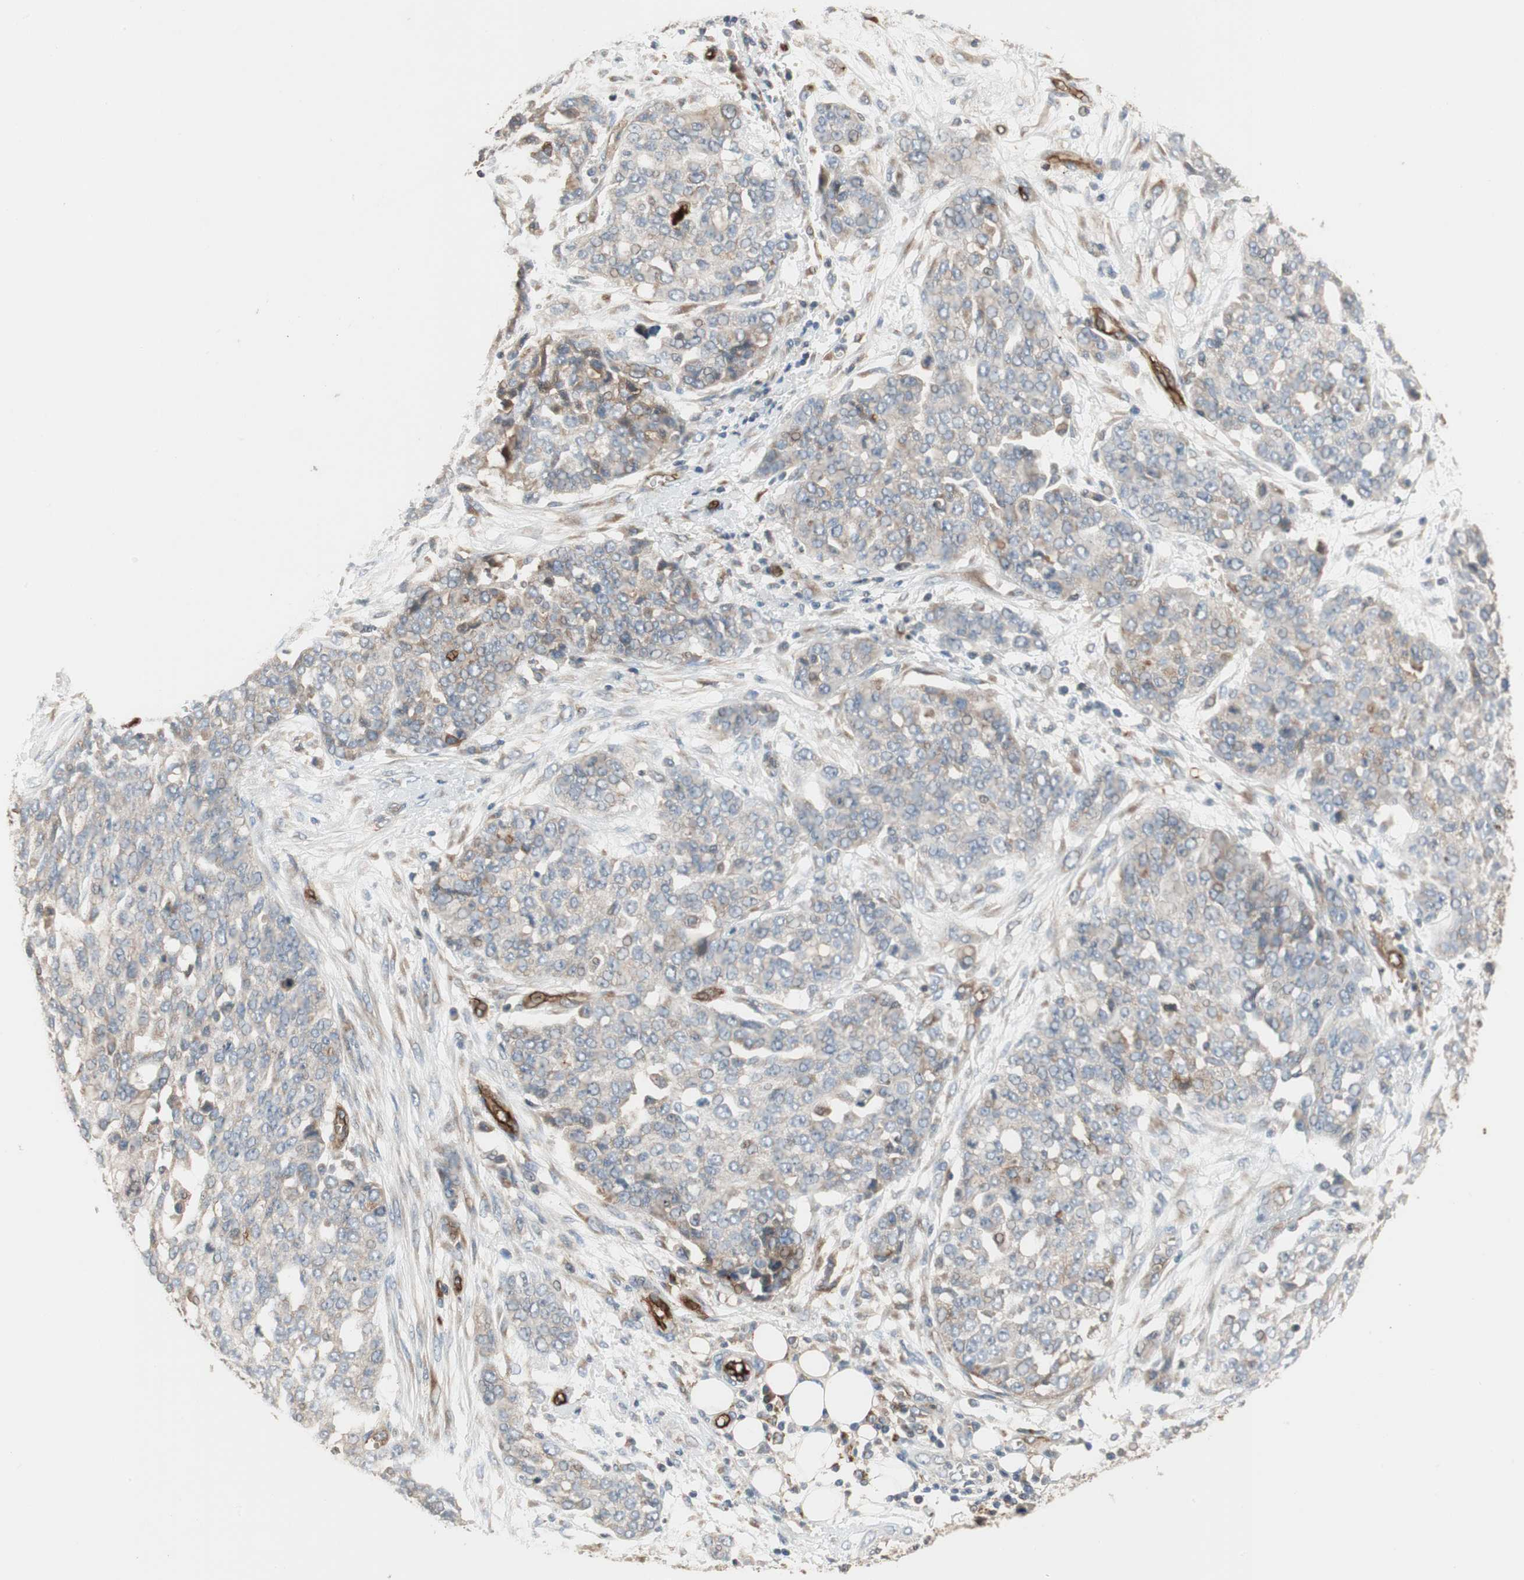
{"staining": {"intensity": "negative", "quantity": "none", "location": "none"}, "tissue": "ovarian cancer", "cell_type": "Tumor cells", "image_type": "cancer", "snomed": [{"axis": "morphology", "description": "Cystadenocarcinoma, serous, NOS"}, {"axis": "topography", "description": "Soft tissue"}, {"axis": "topography", "description": "Ovary"}], "caption": "The image demonstrates no staining of tumor cells in serous cystadenocarcinoma (ovarian).", "gene": "ALPL", "patient": {"sex": "female", "age": 57}}